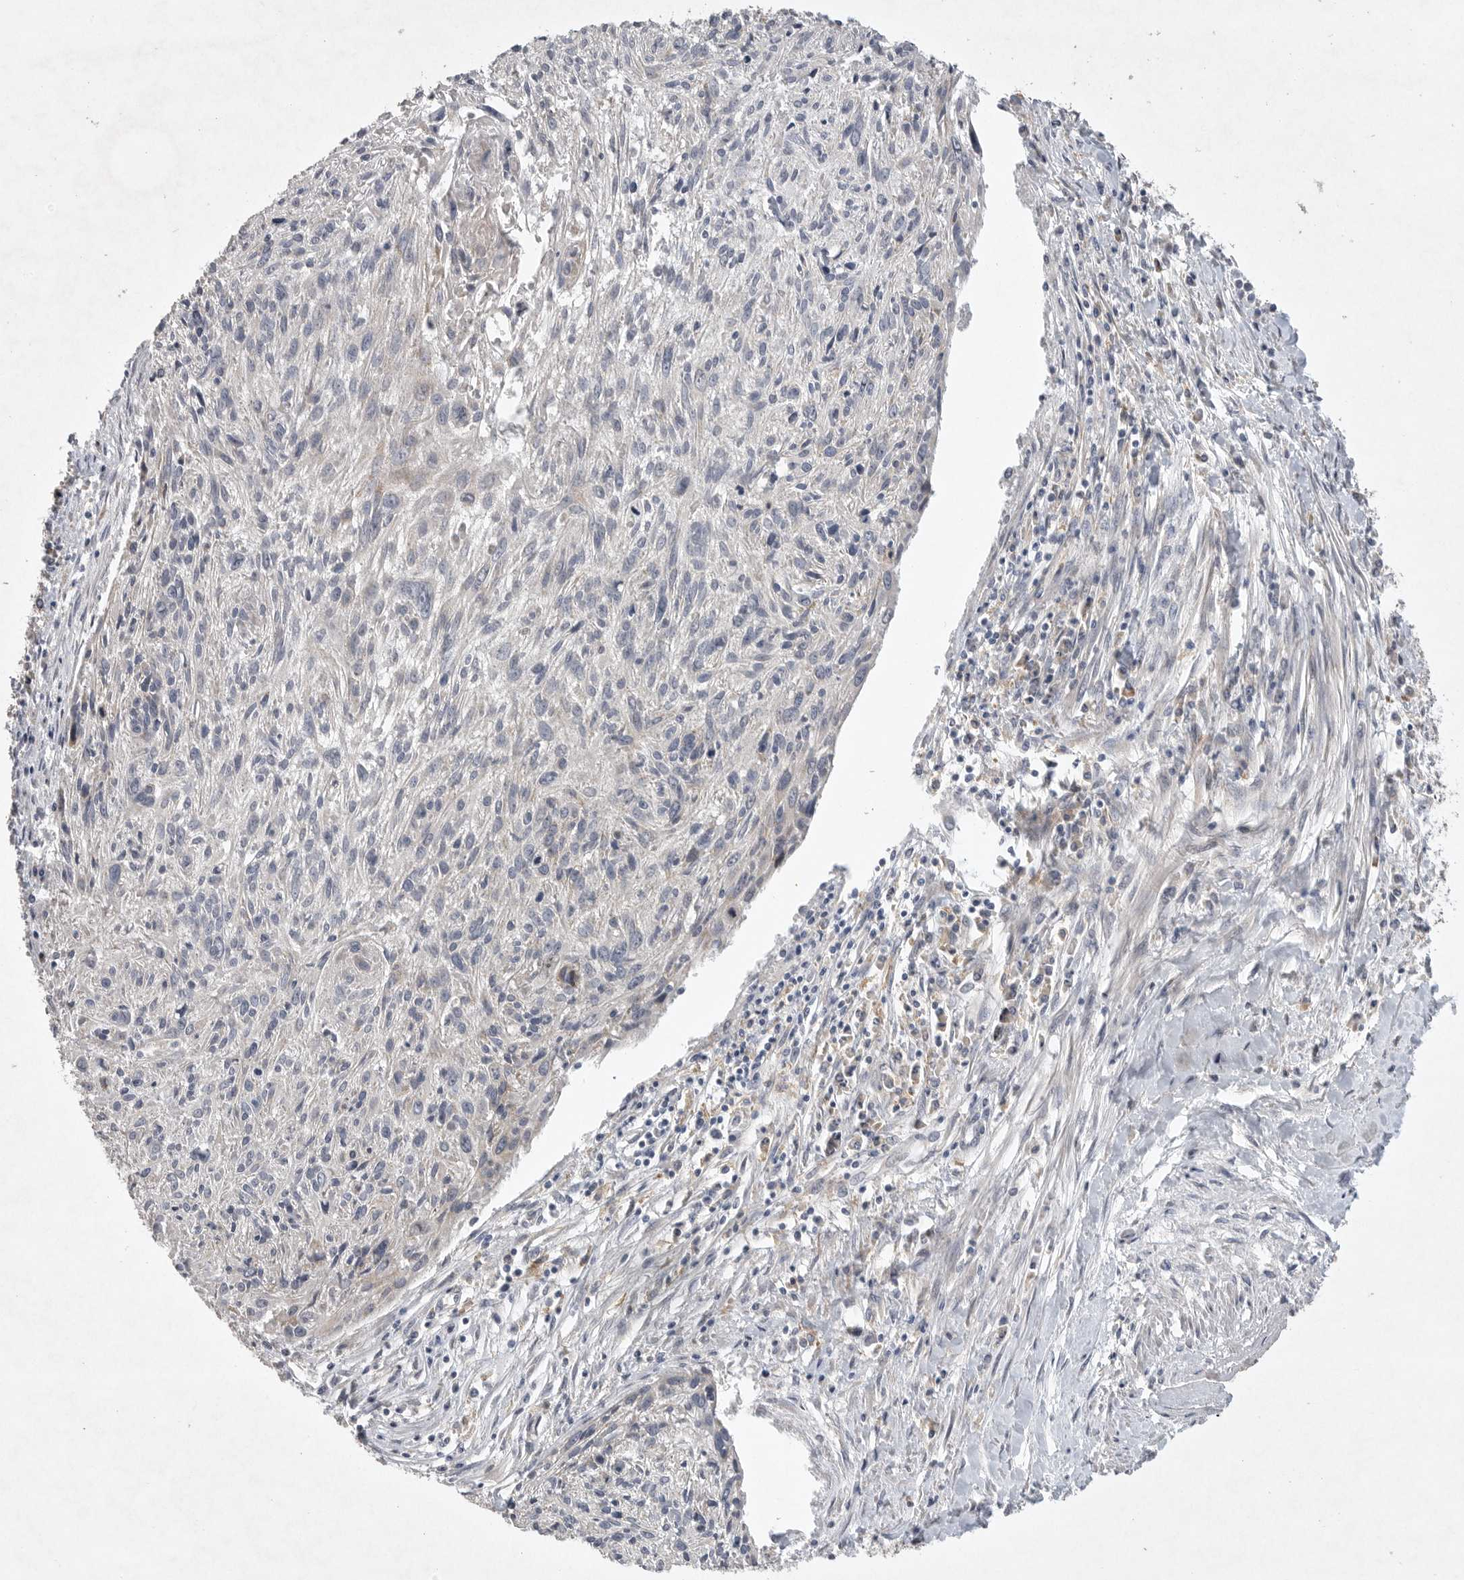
{"staining": {"intensity": "negative", "quantity": "none", "location": "none"}, "tissue": "cervical cancer", "cell_type": "Tumor cells", "image_type": "cancer", "snomed": [{"axis": "morphology", "description": "Squamous cell carcinoma, NOS"}, {"axis": "topography", "description": "Cervix"}], "caption": "Immunohistochemical staining of human squamous cell carcinoma (cervical) exhibits no significant expression in tumor cells.", "gene": "EDEM3", "patient": {"sex": "female", "age": 51}}